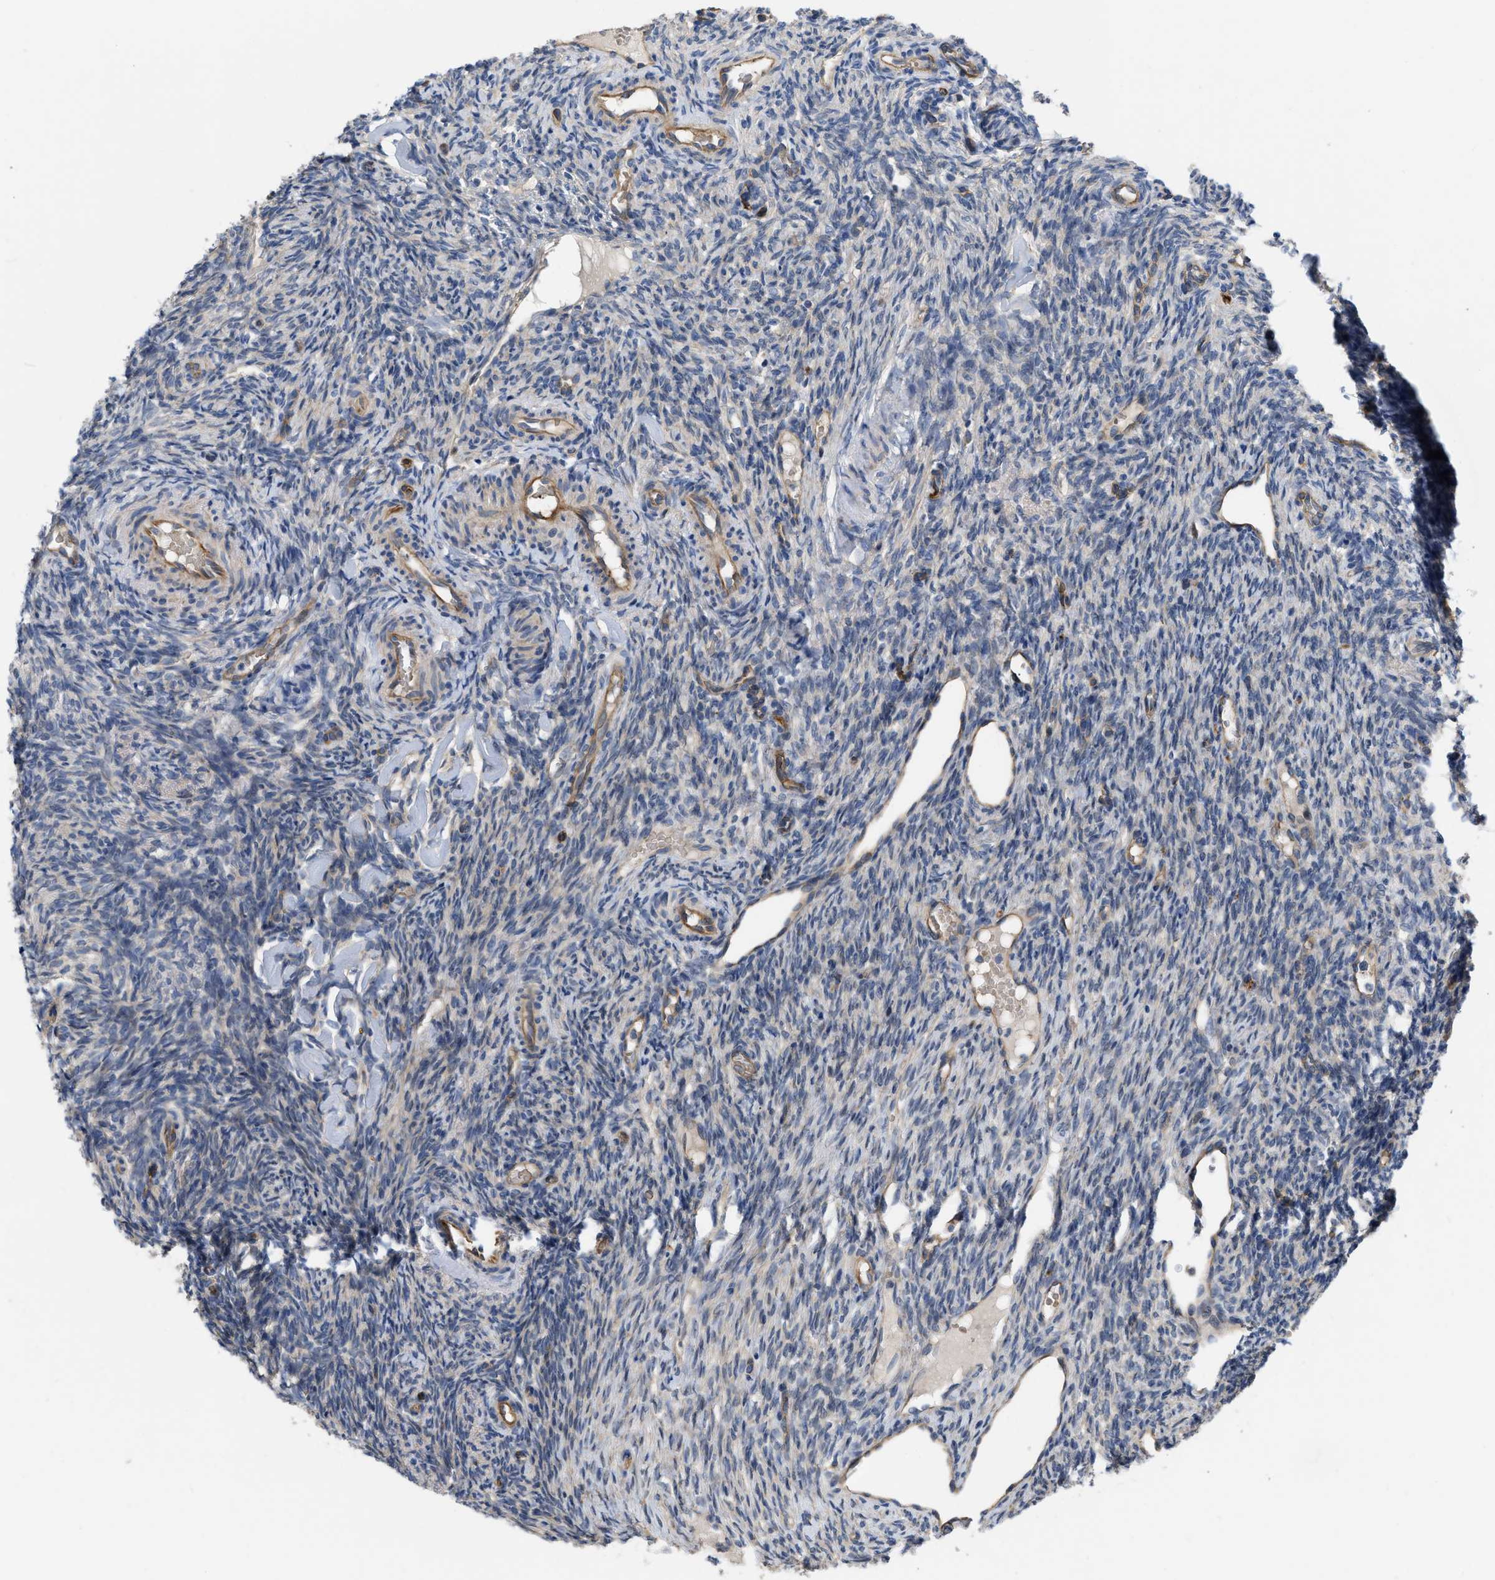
{"staining": {"intensity": "moderate", "quantity": ">75%", "location": "cytoplasmic/membranous"}, "tissue": "ovary", "cell_type": "Follicle cells", "image_type": "normal", "snomed": [{"axis": "morphology", "description": "Normal tissue, NOS"}, {"axis": "topography", "description": "Ovary"}], "caption": "Immunohistochemical staining of benign ovary shows moderate cytoplasmic/membranous protein expression in about >75% of follicle cells. (brown staining indicates protein expression, while blue staining denotes nuclei).", "gene": "SLC4A11", "patient": {"sex": "female", "age": 41}}